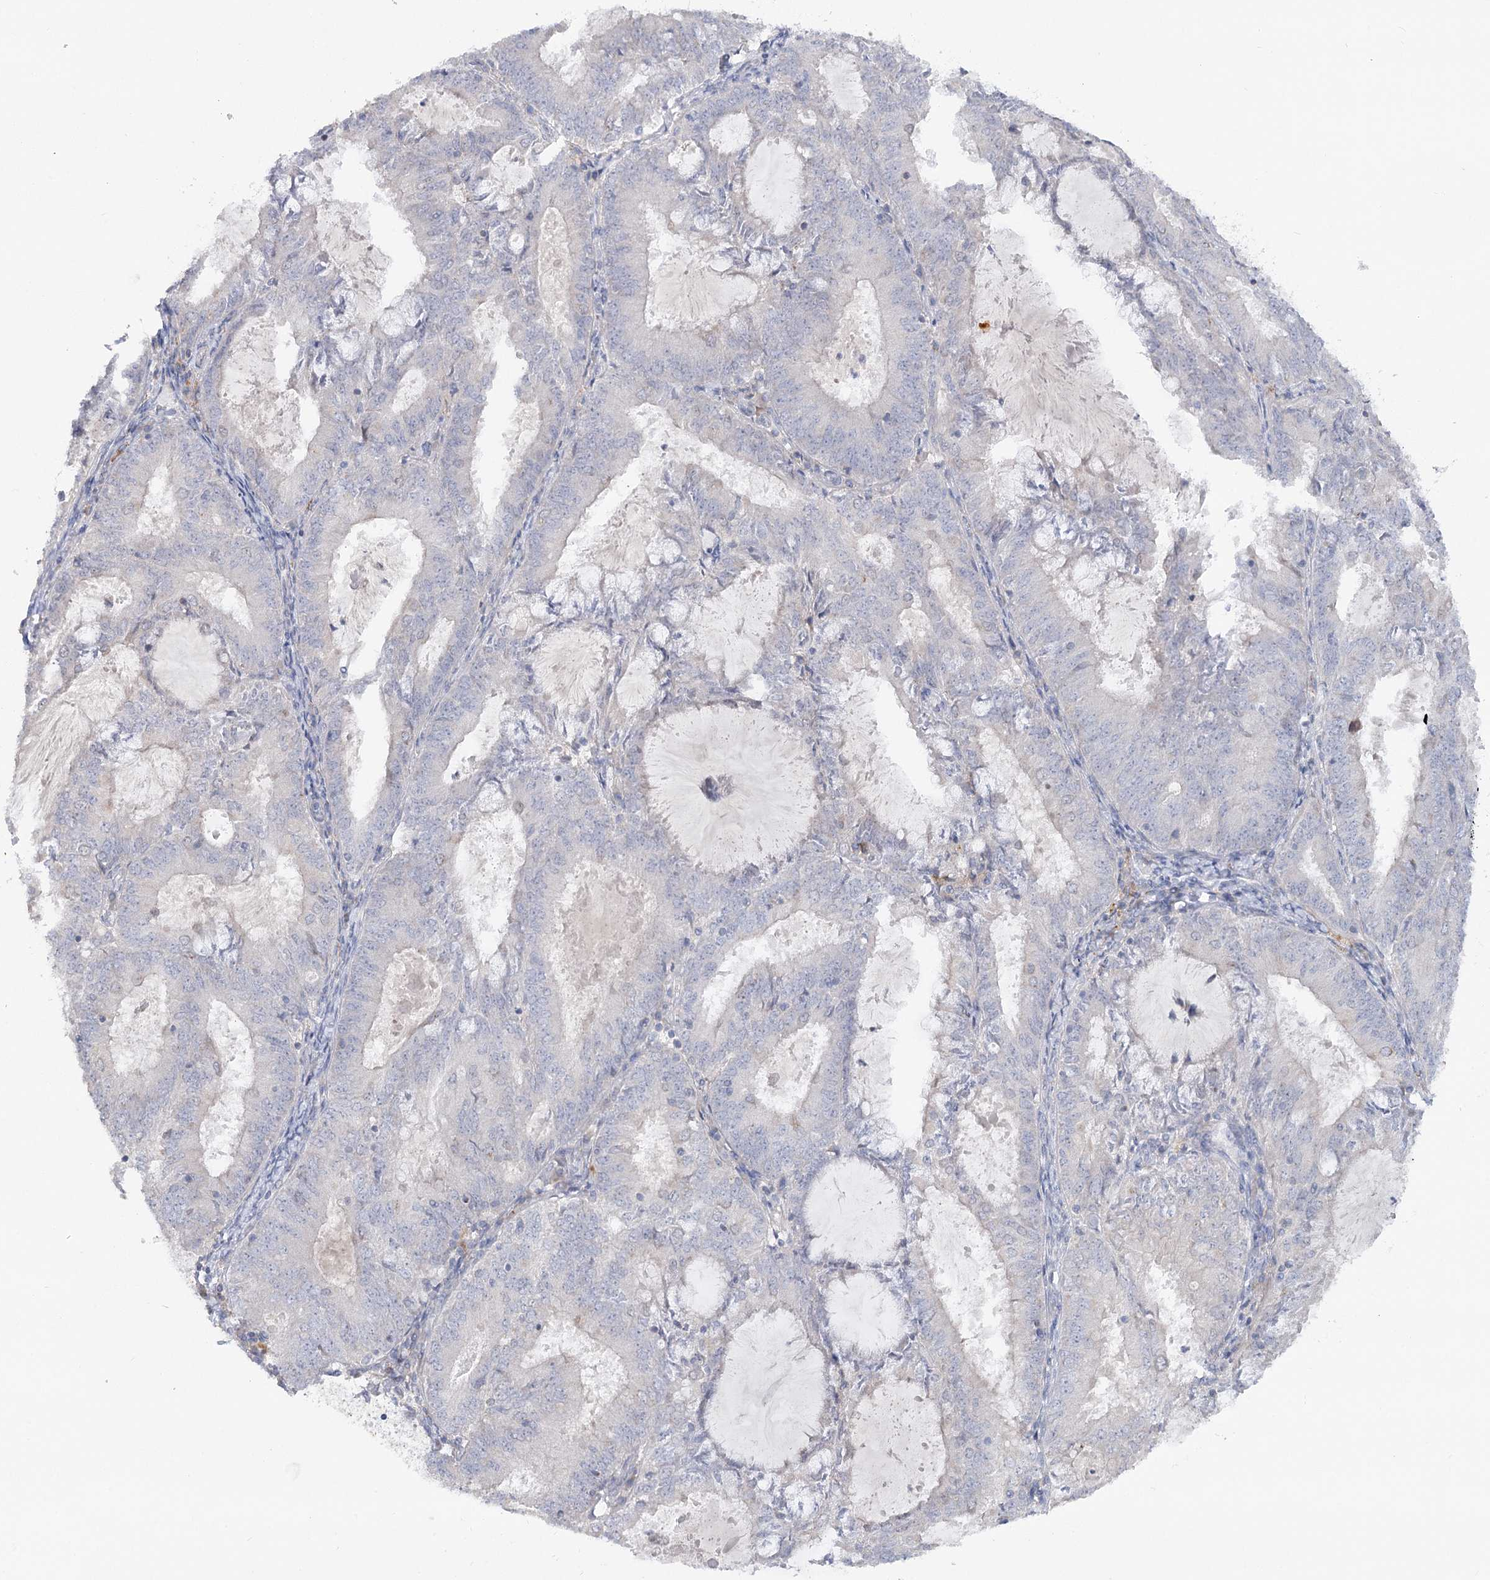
{"staining": {"intensity": "negative", "quantity": "none", "location": "none"}, "tissue": "endometrial cancer", "cell_type": "Tumor cells", "image_type": "cancer", "snomed": [{"axis": "morphology", "description": "Adenocarcinoma, NOS"}, {"axis": "topography", "description": "Endometrium"}], "caption": "Endometrial cancer was stained to show a protein in brown. There is no significant positivity in tumor cells. (Brightfield microscopy of DAB immunohistochemistry (IHC) at high magnification).", "gene": "SCN11A", "patient": {"sex": "female", "age": 57}}